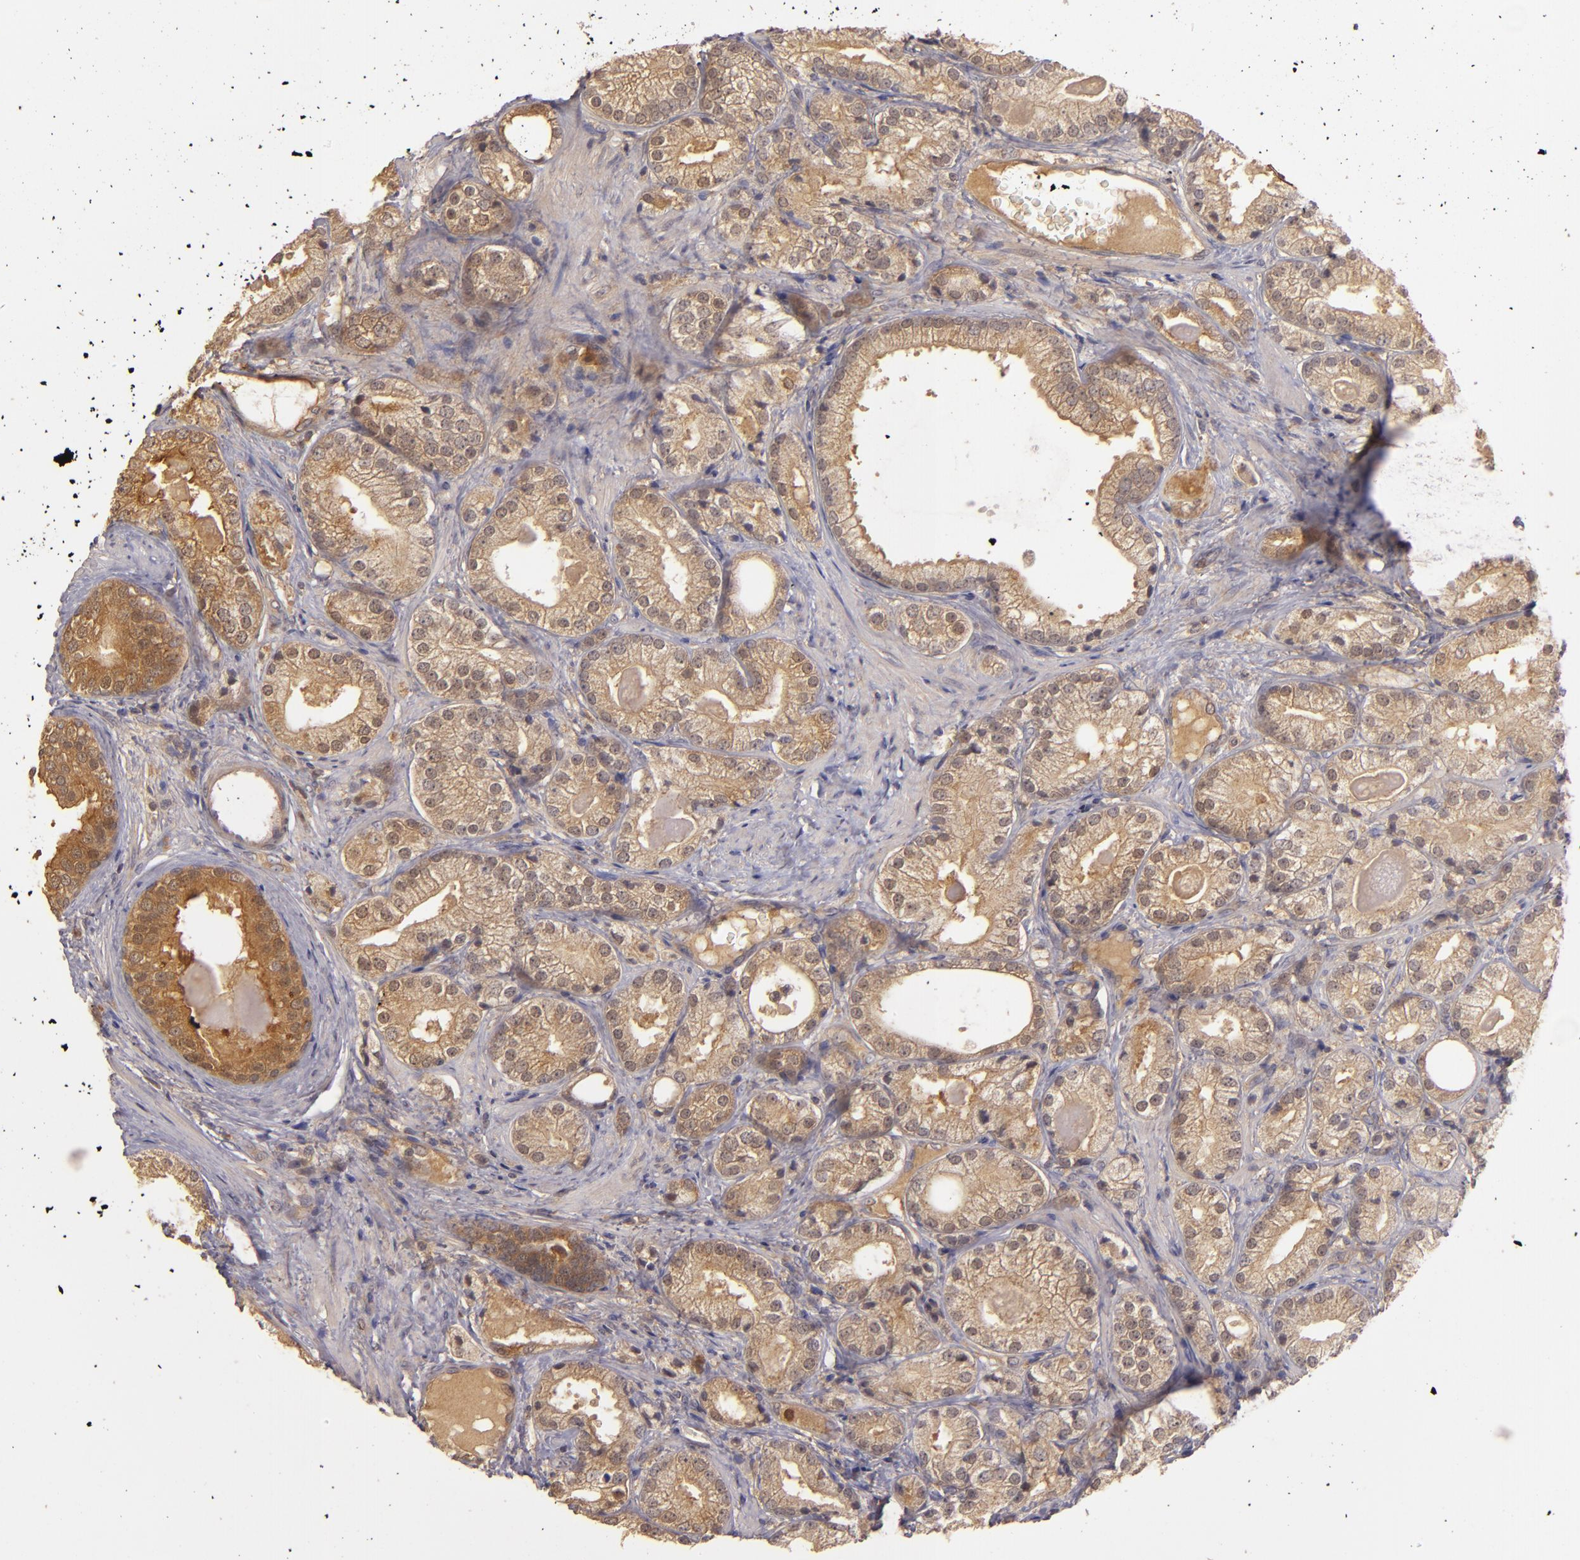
{"staining": {"intensity": "strong", "quantity": ">75%", "location": "cytoplasmic/membranous,nuclear"}, "tissue": "prostate cancer", "cell_type": "Tumor cells", "image_type": "cancer", "snomed": [{"axis": "morphology", "description": "Adenocarcinoma, Low grade"}, {"axis": "topography", "description": "Prostate"}], "caption": "High-power microscopy captured an IHC photomicrograph of prostate cancer, revealing strong cytoplasmic/membranous and nuclear positivity in approximately >75% of tumor cells. (DAB = brown stain, brightfield microscopy at high magnification).", "gene": "PRKCD", "patient": {"sex": "male", "age": 69}}